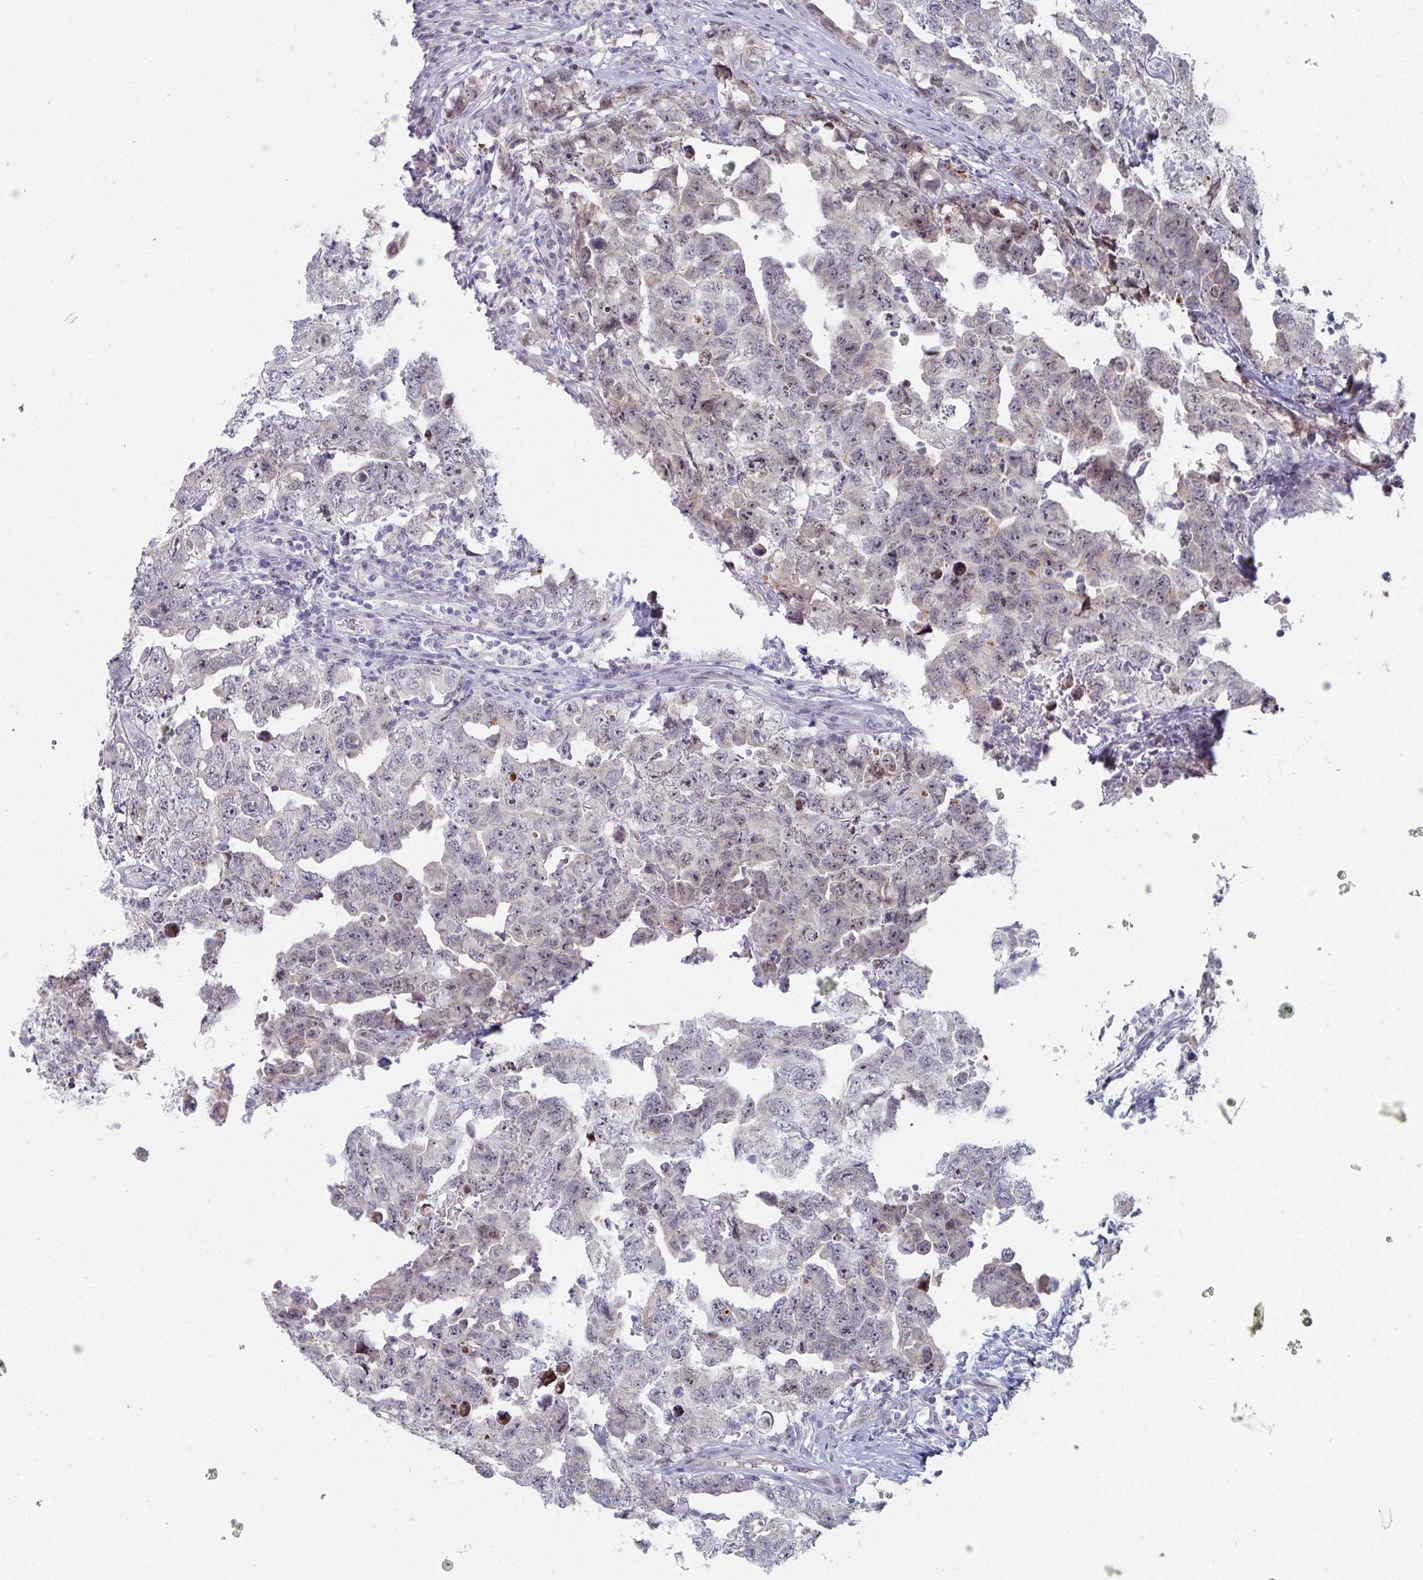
{"staining": {"intensity": "weak", "quantity": "<25%", "location": "nuclear"}, "tissue": "testis cancer", "cell_type": "Tumor cells", "image_type": "cancer", "snomed": [{"axis": "morphology", "description": "Carcinoma, Embryonal, NOS"}, {"axis": "topography", "description": "Testis"}], "caption": "This is a photomicrograph of immunohistochemistry (IHC) staining of testis cancer (embryonal carcinoma), which shows no positivity in tumor cells.", "gene": "CENPT", "patient": {"sex": "male", "age": 22}}